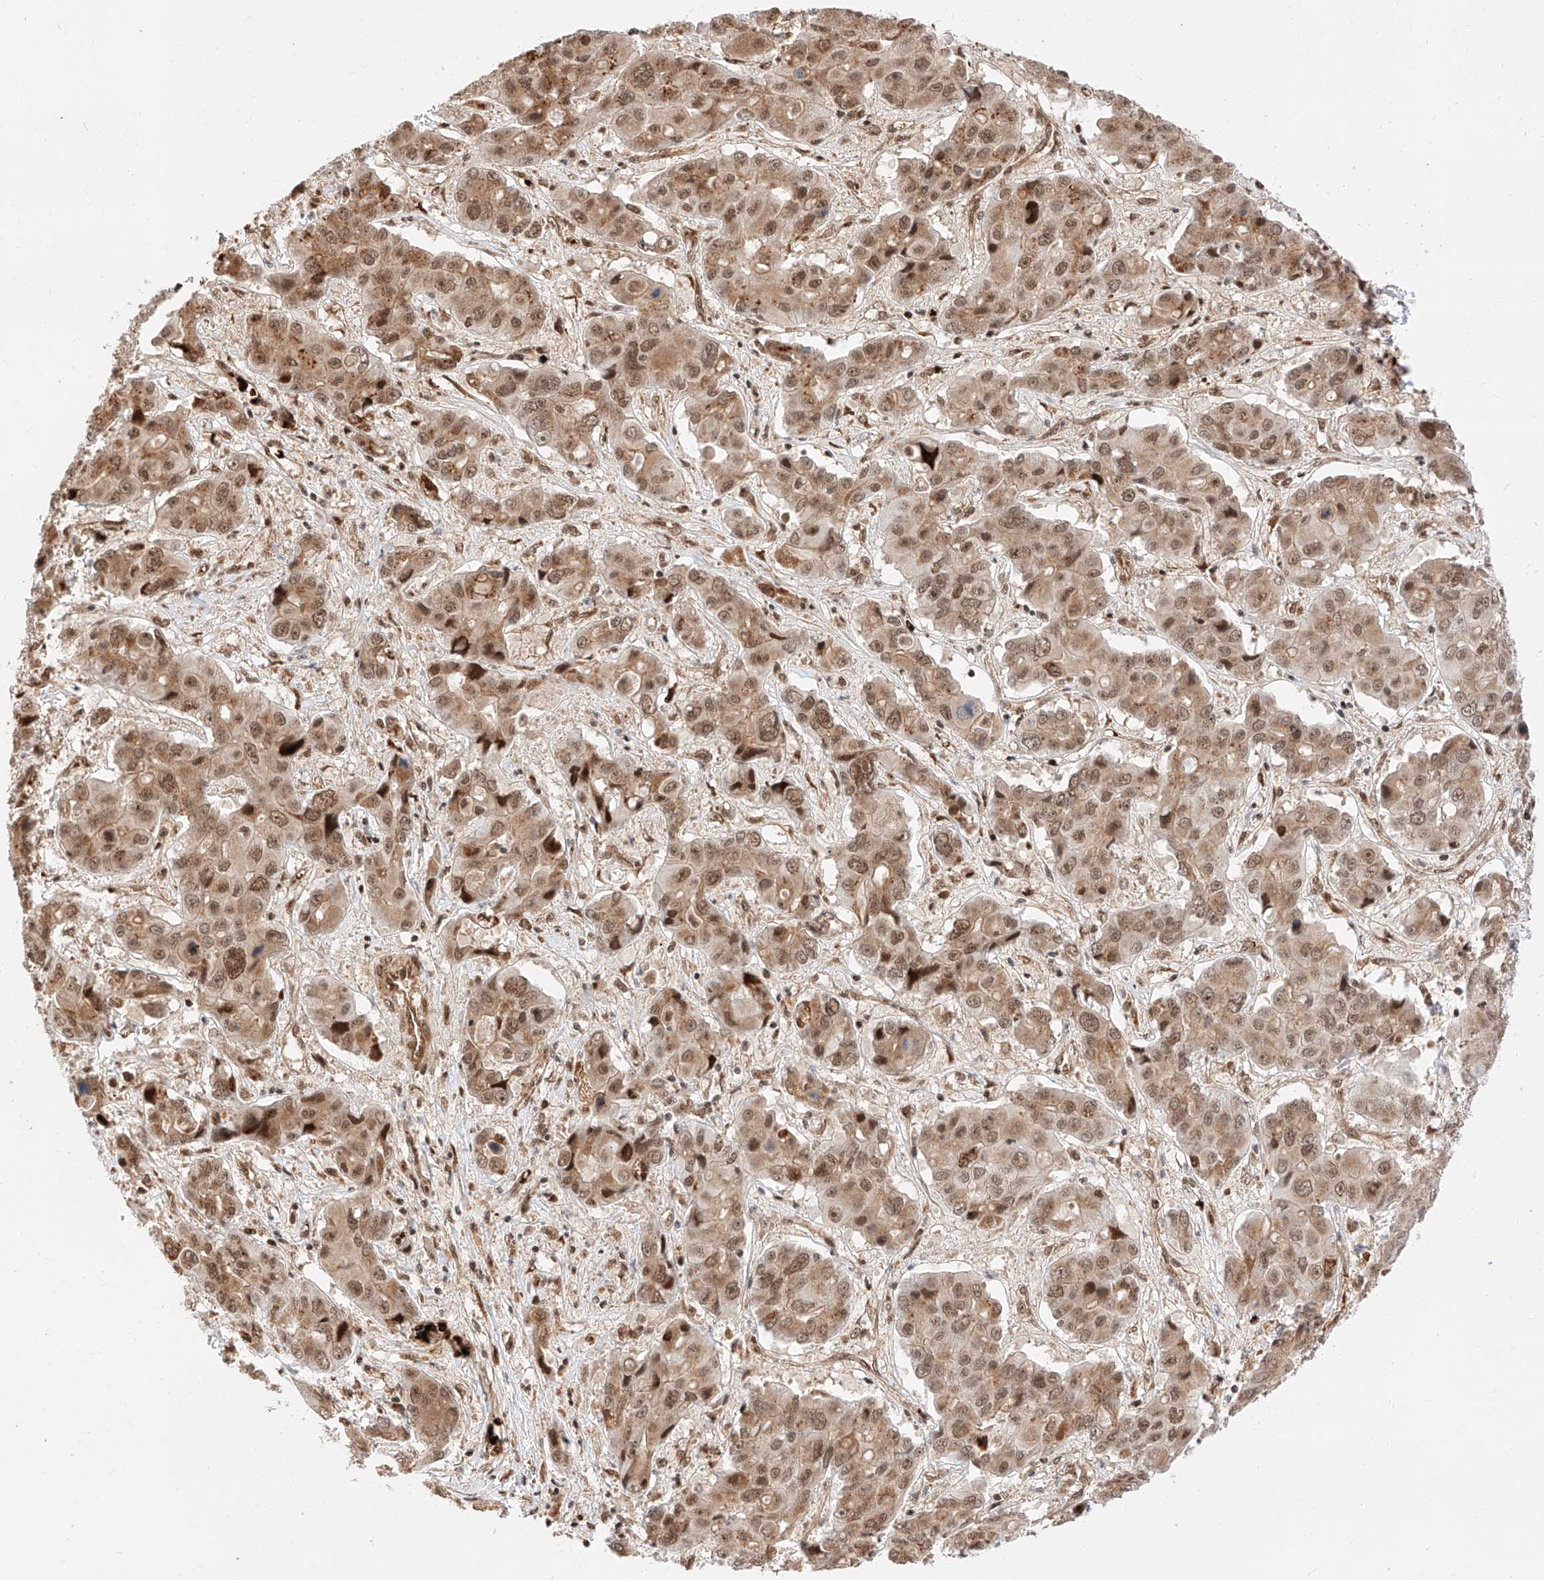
{"staining": {"intensity": "moderate", "quantity": ">75%", "location": "cytoplasmic/membranous,nuclear"}, "tissue": "liver cancer", "cell_type": "Tumor cells", "image_type": "cancer", "snomed": [{"axis": "morphology", "description": "Cholangiocarcinoma"}, {"axis": "topography", "description": "Liver"}], "caption": "Immunohistochemical staining of human liver cancer (cholangiocarcinoma) displays moderate cytoplasmic/membranous and nuclear protein expression in approximately >75% of tumor cells.", "gene": "THTPA", "patient": {"sex": "male", "age": 67}}